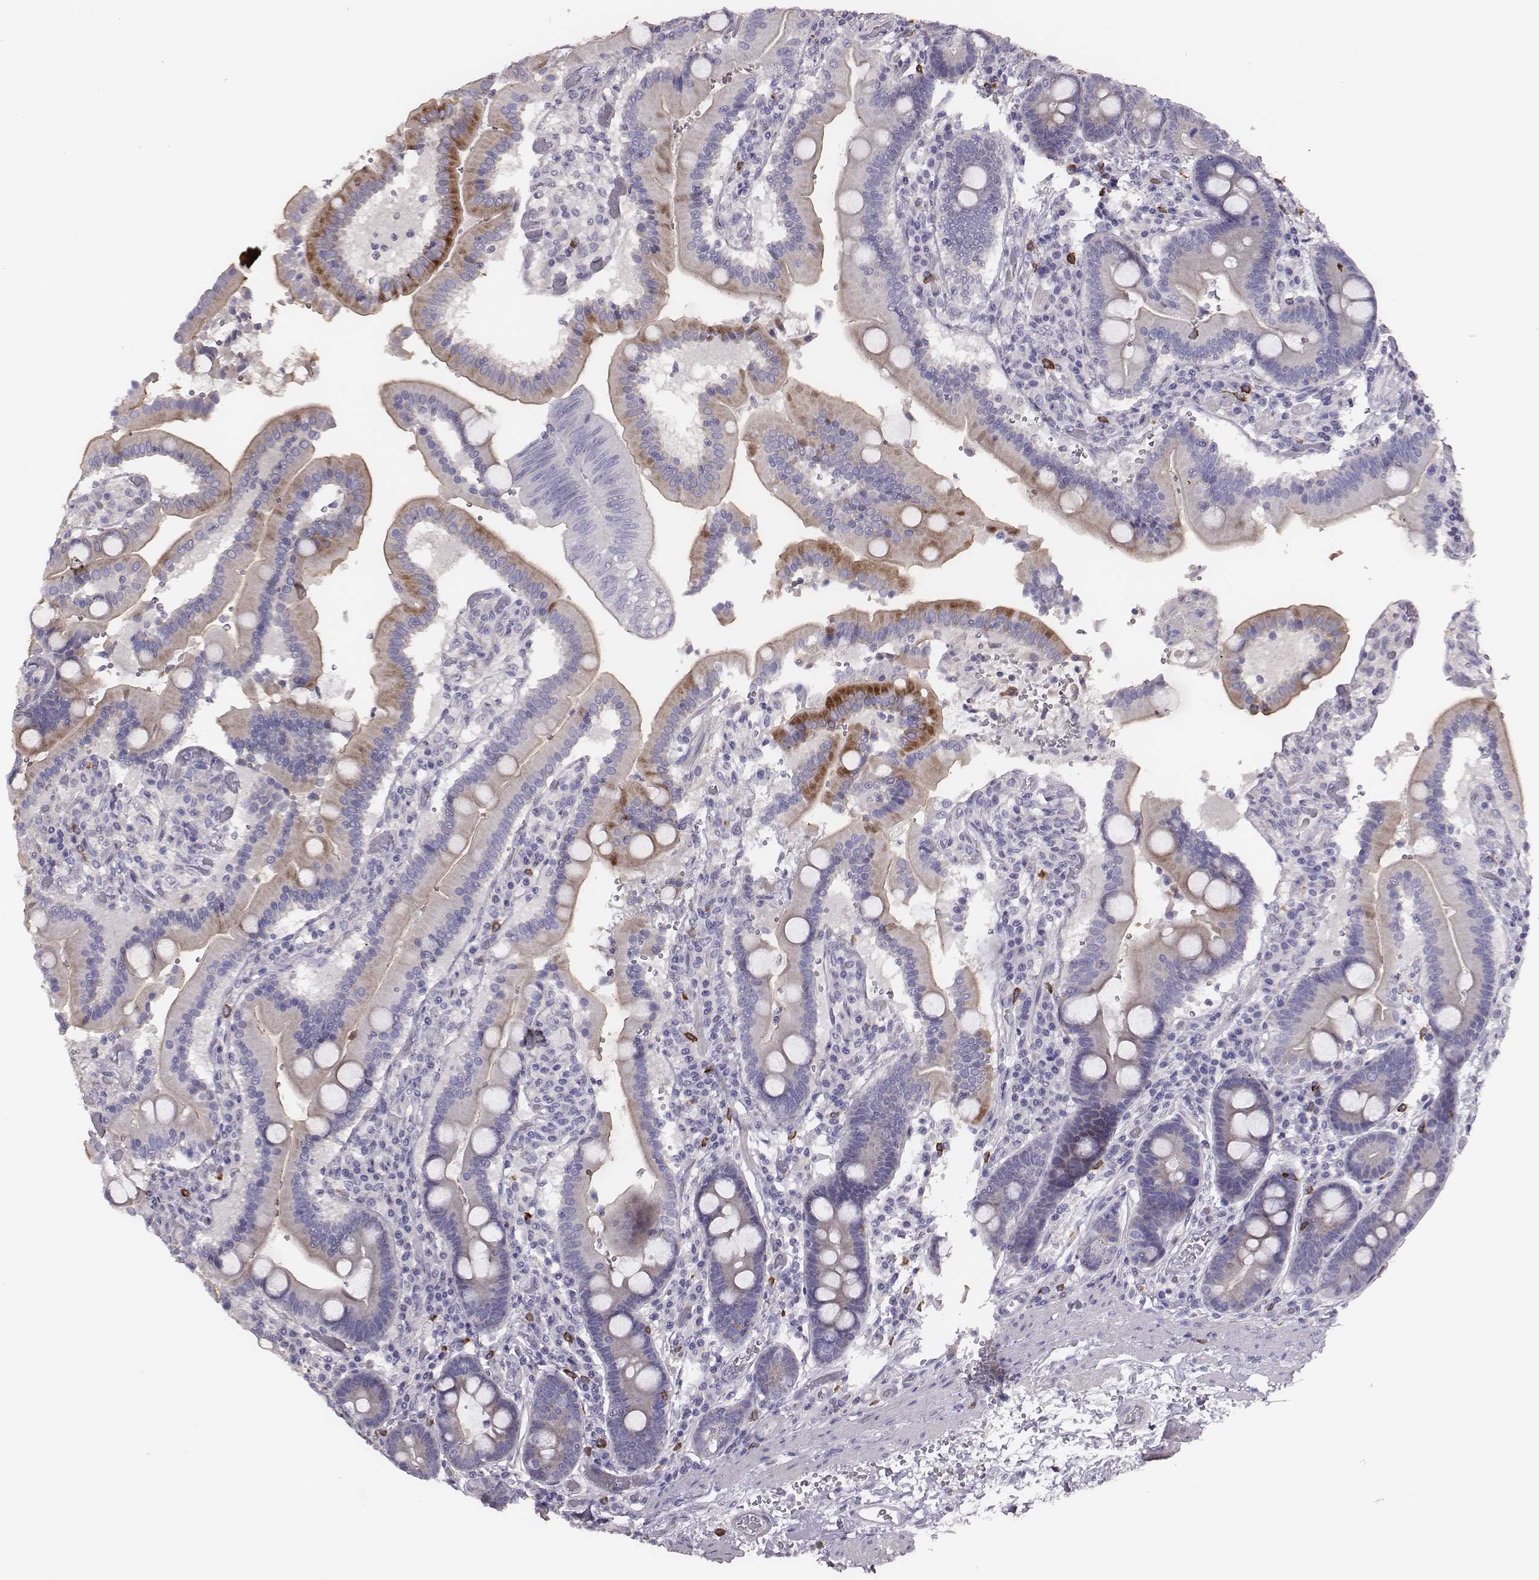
{"staining": {"intensity": "moderate", "quantity": "<25%", "location": "cytoplasmic/membranous"}, "tissue": "duodenum", "cell_type": "Glandular cells", "image_type": "normal", "snomed": [{"axis": "morphology", "description": "Normal tissue, NOS"}, {"axis": "topography", "description": "Duodenum"}], "caption": "Duodenum stained with a brown dye displays moderate cytoplasmic/membranous positive positivity in about <25% of glandular cells.", "gene": "P2RY10", "patient": {"sex": "female", "age": 62}}